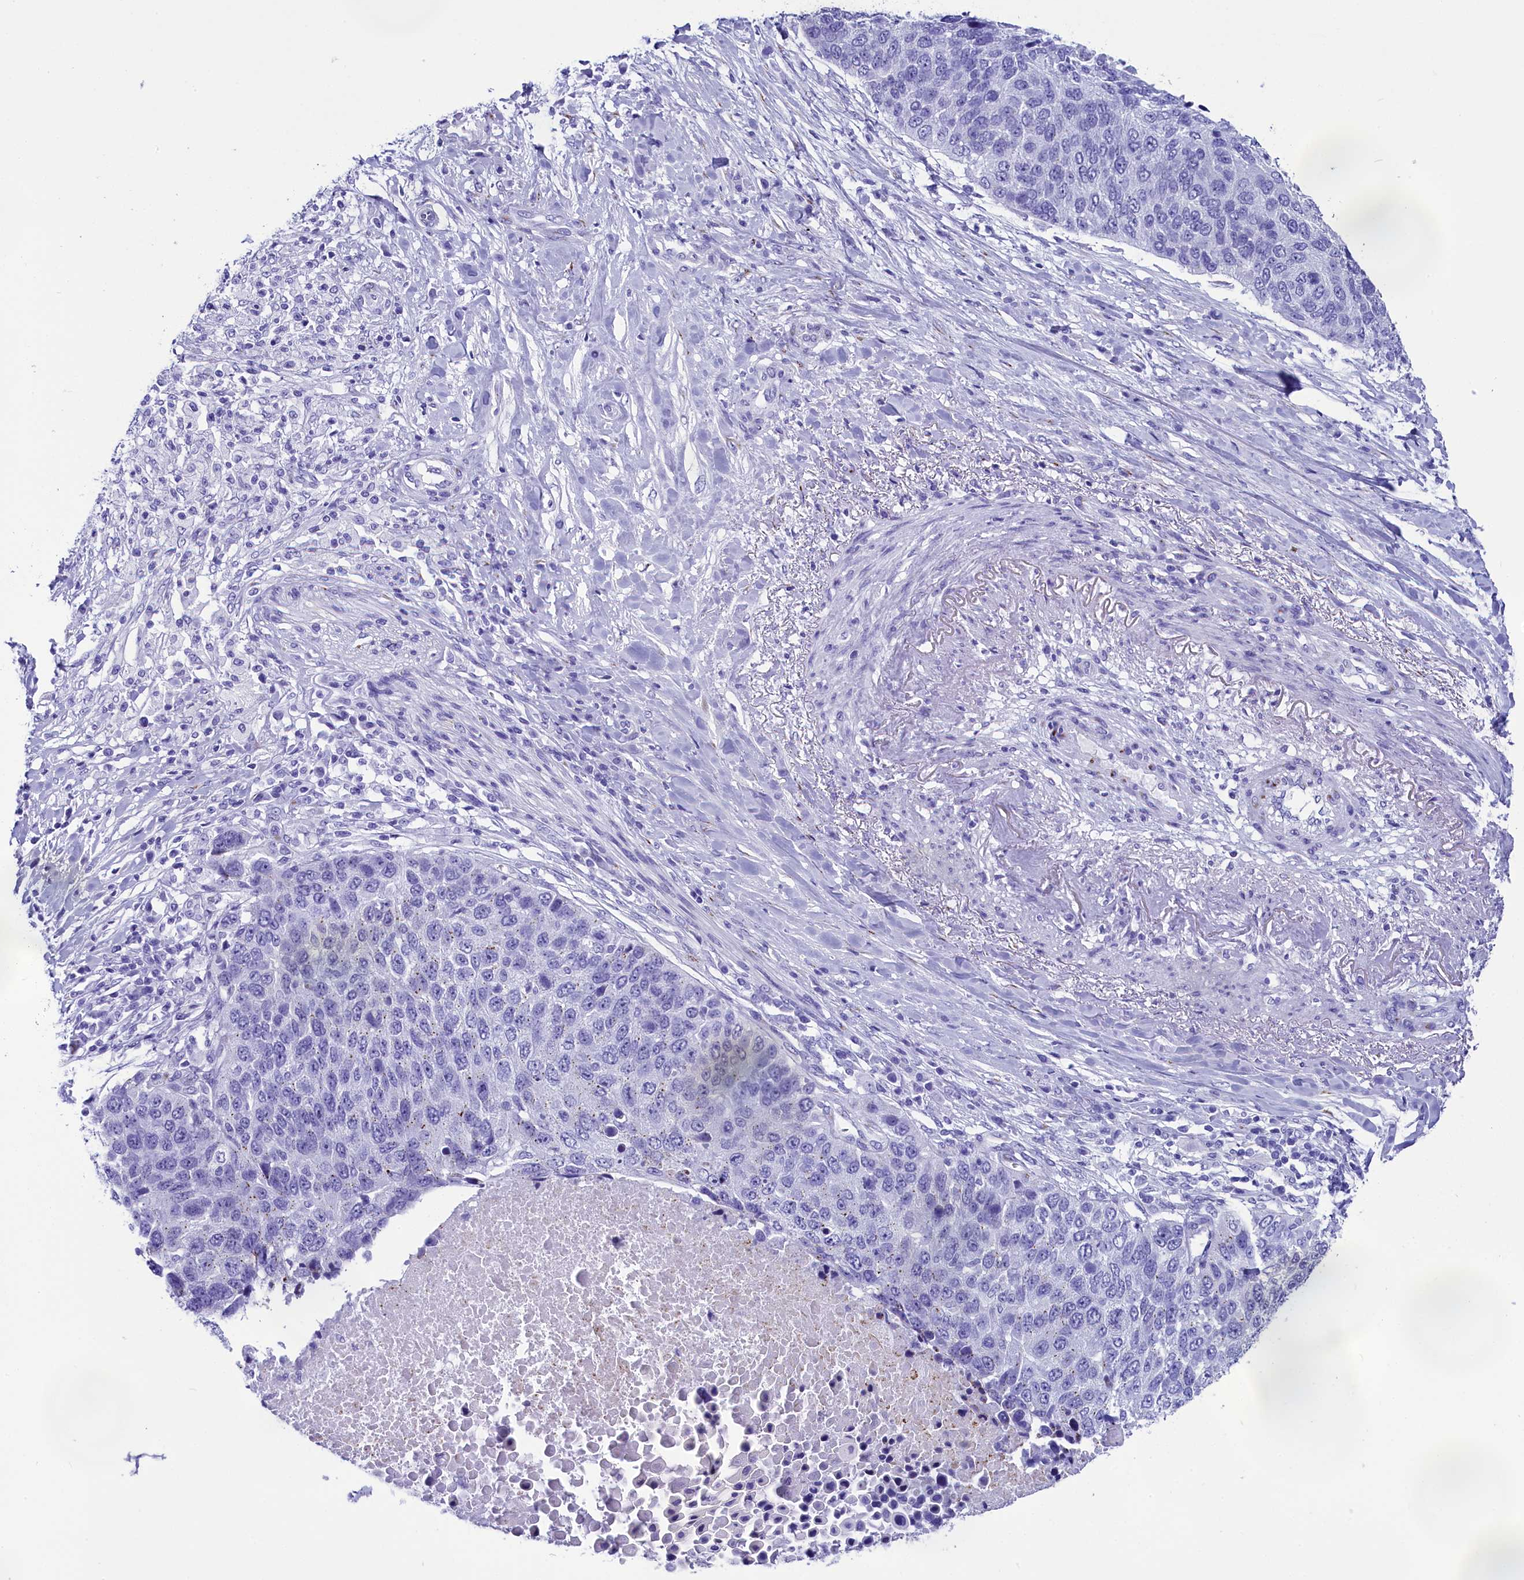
{"staining": {"intensity": "negative", "quantity": "none", "location": "none"}, "tissue": "lung cancer", "cell_type": "Tumor cells", "image_type": "cancer", "snomed": [{"axis": "morphology", "description": "Normal tissue, NOS"}, {"axis": "morphology", "description": "Squamous cell carcinoma, NOS"}, {"axis": "topography", "description": "Lymph node"}, {"axis": "topography", "description": "Lung"}], "caption": "DAB (3,3'-diaminobenzidine) immunohistochemical staining of human squamous cell carcinoma (lung) displays no significant expression in tumor cells. The staining is performed using DAB brown chromogen with nuclei counter-stained in using hematoxylin.", "gene": "AP3B2", "patient": {"sex": "male", "age": 66}}